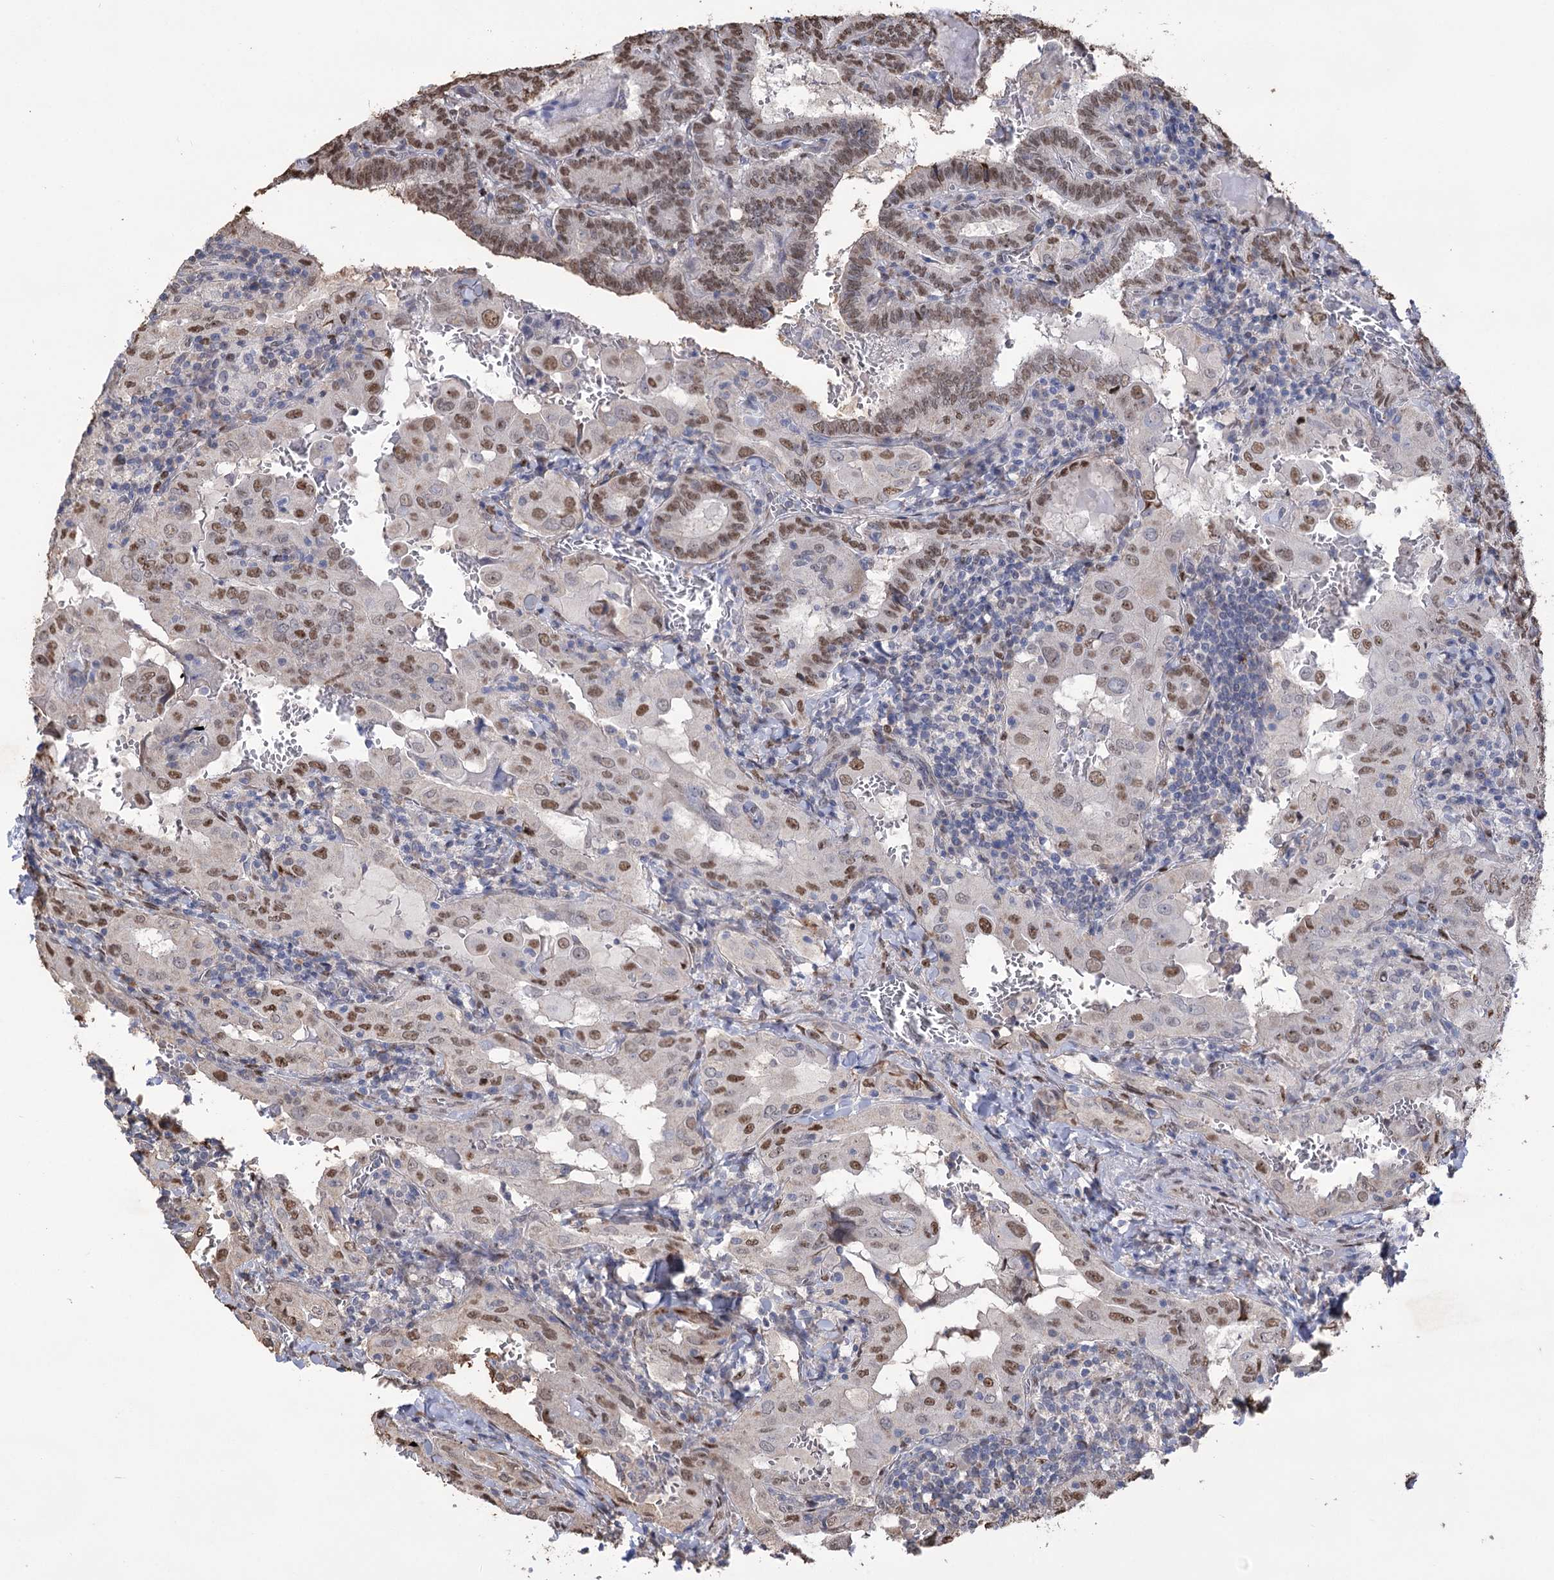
{"staining": {"intensity": "moderate", "quantity": ">75%", "location": "nuclear"}, "tissue": "thyroid cancer", "cell_type": "Tumor cells", "image_type": "cancer", "snomed": [{"axis": "morphology", "description": "Papillary adenocarcinoma, NOS"}, {"axis": "topography", "description": "Thyroid gland"}], "caption": "Tumor cells exhibit moderate nuclear expression in approximately >75% of cells in papillary adenocarcinoma (thyroid).", "gene": "NFU1", "patient": {"sex": "female", "age": 72}}